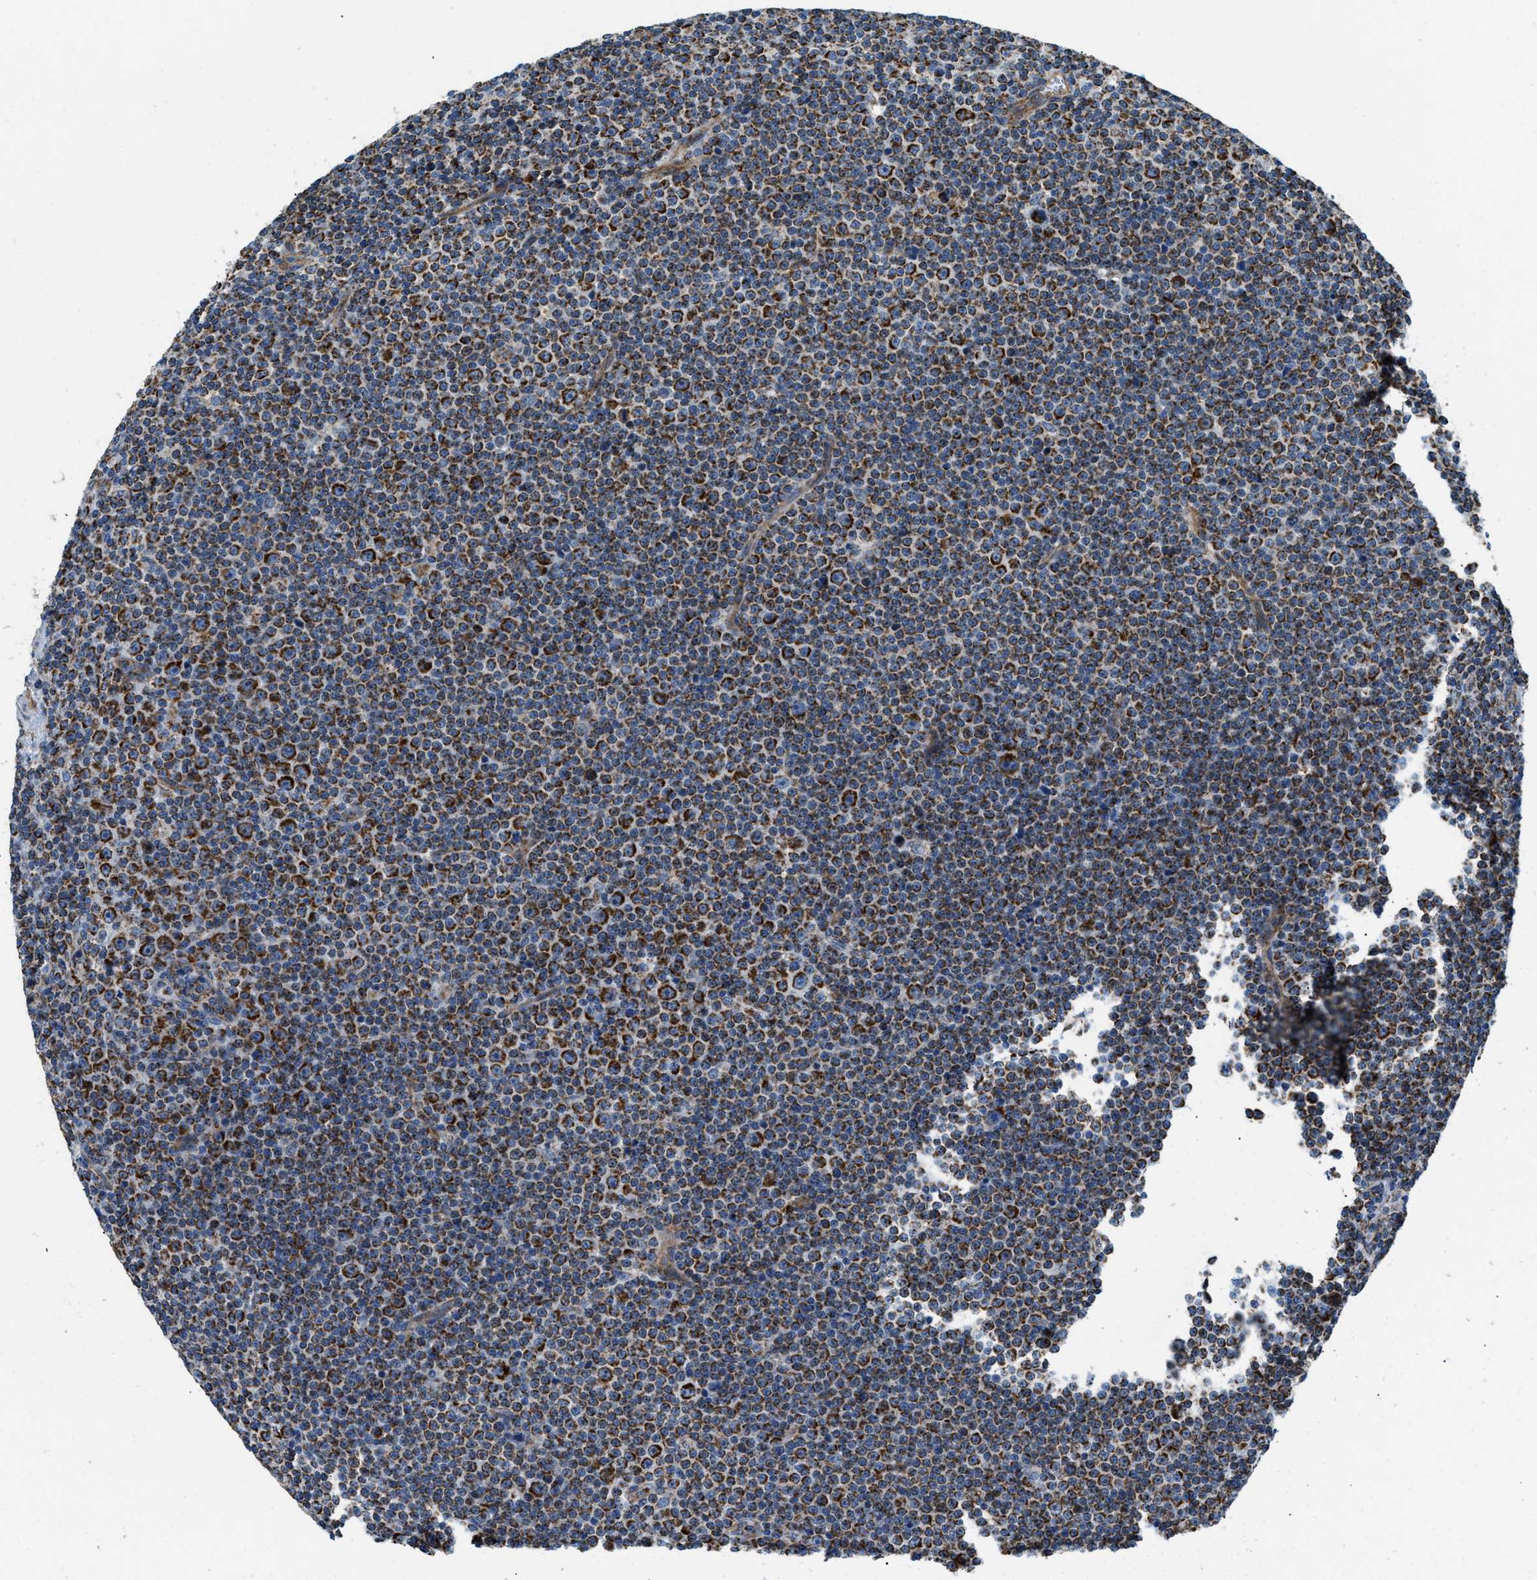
{"staining": {"intensity": "strong", "quantity": ">75%", "location": "cytoplasmic/membranous"}, "tissue": "lymphoma", "cell_type": "Tumor cells", "image_type": "cancer", "snomed": [{"axis": "morphology", "description": "Malignant lymphoma, non-Hodgkin's type, Low grade"}, {"axis": "topography", "description": "Lymph node"}], "caption": "Immunohistochemistry (IHC) of lymphoma demonstrates high levels of strong cytoplasmic/membranous expression in approximately >75% of tumor cells.", "gene": "STK33", "patient": {"sex": "female", "age": 67}}